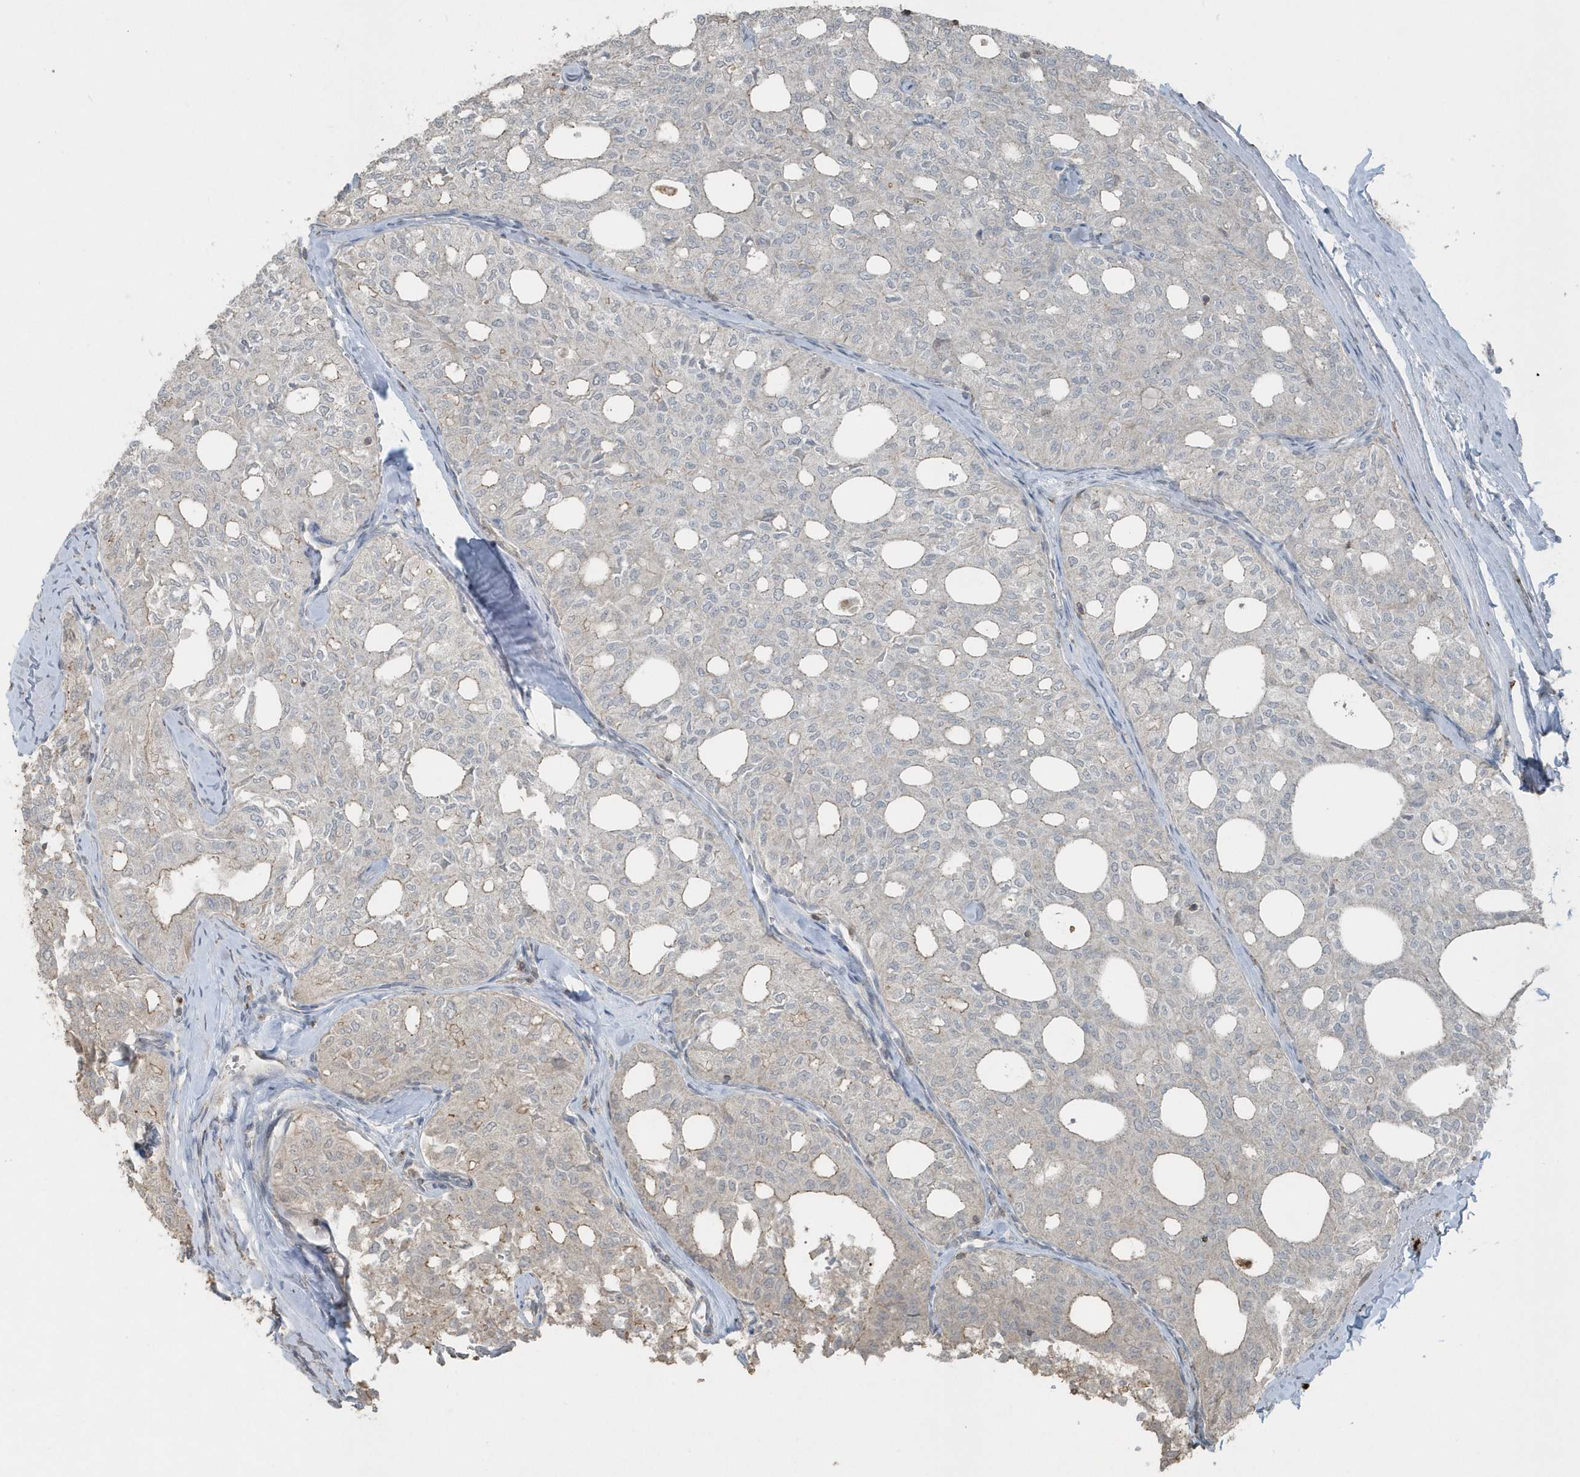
{"staining": {"intensity": "weak", "quantity": "<25%", "location": "cytoplasmic/membranous"}, "tissue": "thyroid cancer", "cell_type": "Tumor cells", "image_type": "cancer", "snomed": [{"axis": "morphology", "description": "Follicular adenoma carcinoma, NOS"}, {"axis": "topography", "description": "Thyroid gland"}], "caption": "The photomicrograph exhibits no staining of tumor cells in thyroid follicular adenoma carcinoma.", "gene": "ACTC1", "patient": {"sex": "male", "age": 75}}